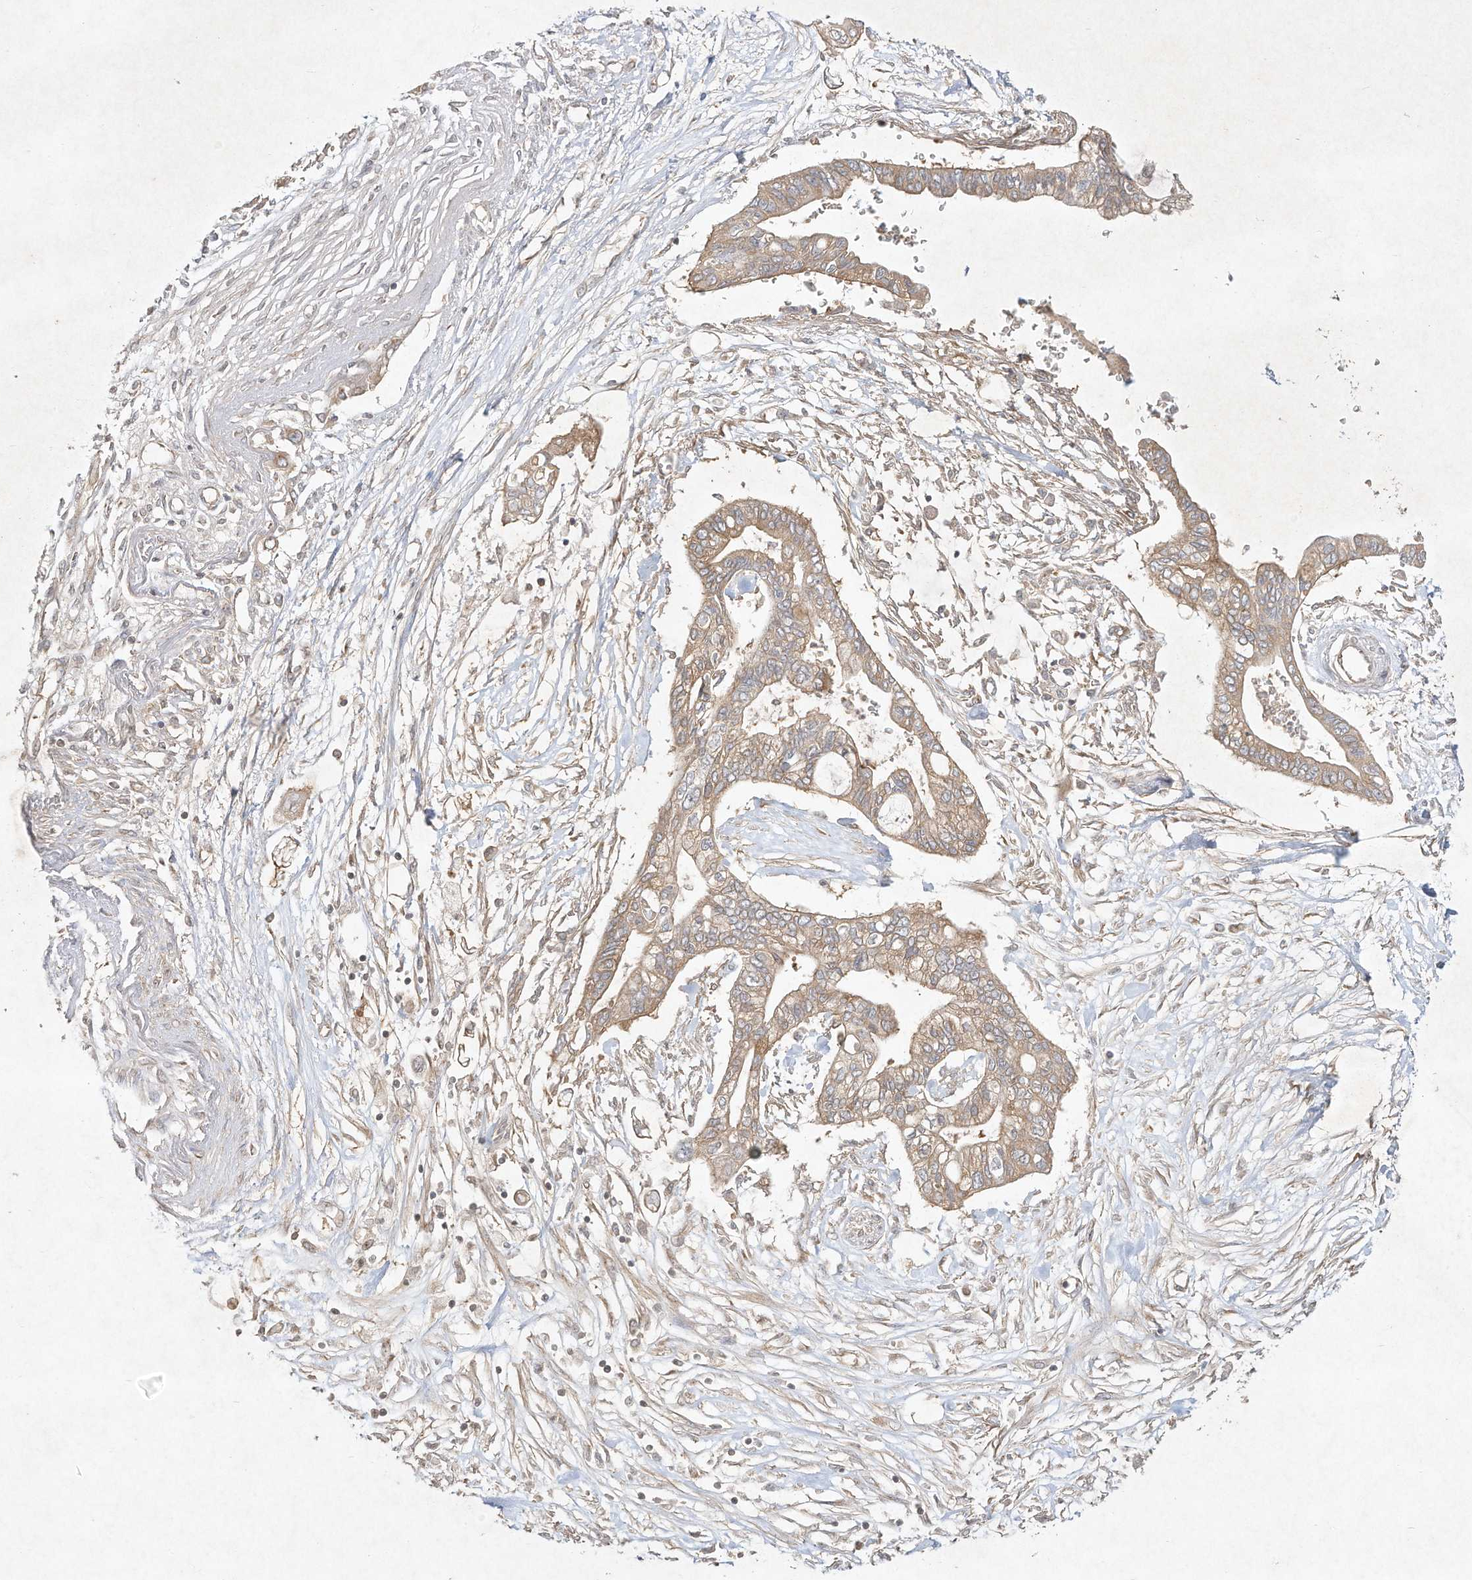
{"staining": {"intensity": "weak", "quantity": "25%-75%", "location": "cytoplasmic/membranous"}, "tissue": "pancreatic cancer", "cell_type": "Tumor cells", "image_type": "cancer", "snomed": [{"axis": "morphology", "description": "Adenocarcinoma, NOS"}, {"axis": "topography", "description": "Pancreas"}], "caption": "Human pancreatic cancer stained with a protein marker demonstrates weak staining in tumor cells.", "gene": "DYNC1I2", "patient": {"sex": "female", "age": 77}}